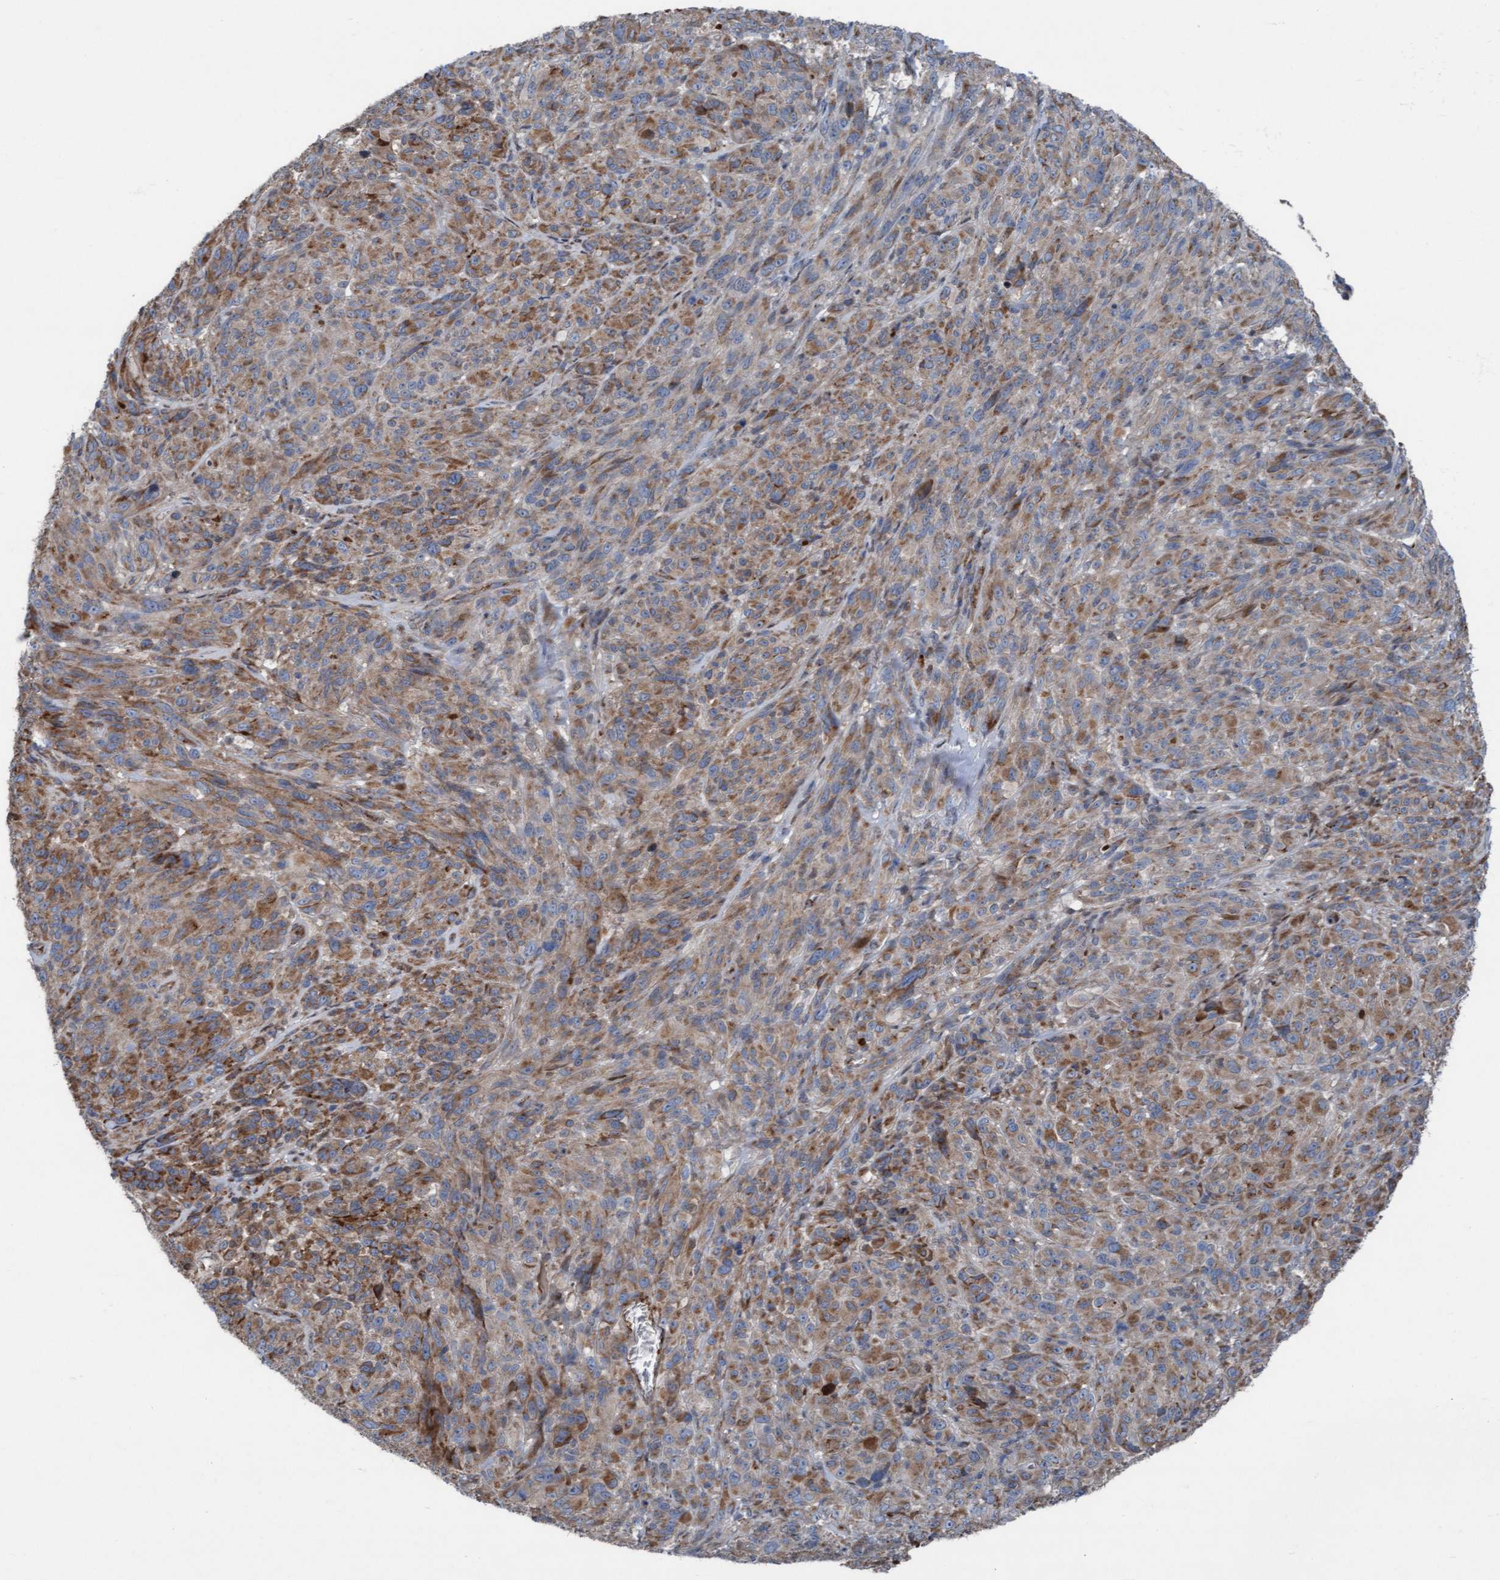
{"staining": {"intensity": "weak", "quantity": ">75%", "location": "cytoplasmic/membranous"}, "tissue": "melanoma", "cell_type": "Tumor cells", "image_type": "cancer", "snomed": [{"axis": "morphology", "description": "Malignant melanoma, NOS"}, {"axis": "topography", "description": "Skin of head"}], "caption": "The histopathology image displays immunohistochemical staining of malignant melanoma. There is weak cytoplasmic/membranous positivity is appreciated in approximately >75% of tumor cells.", "gene": "KLHL26", "patient": {"sex": "male", "age": 96}}